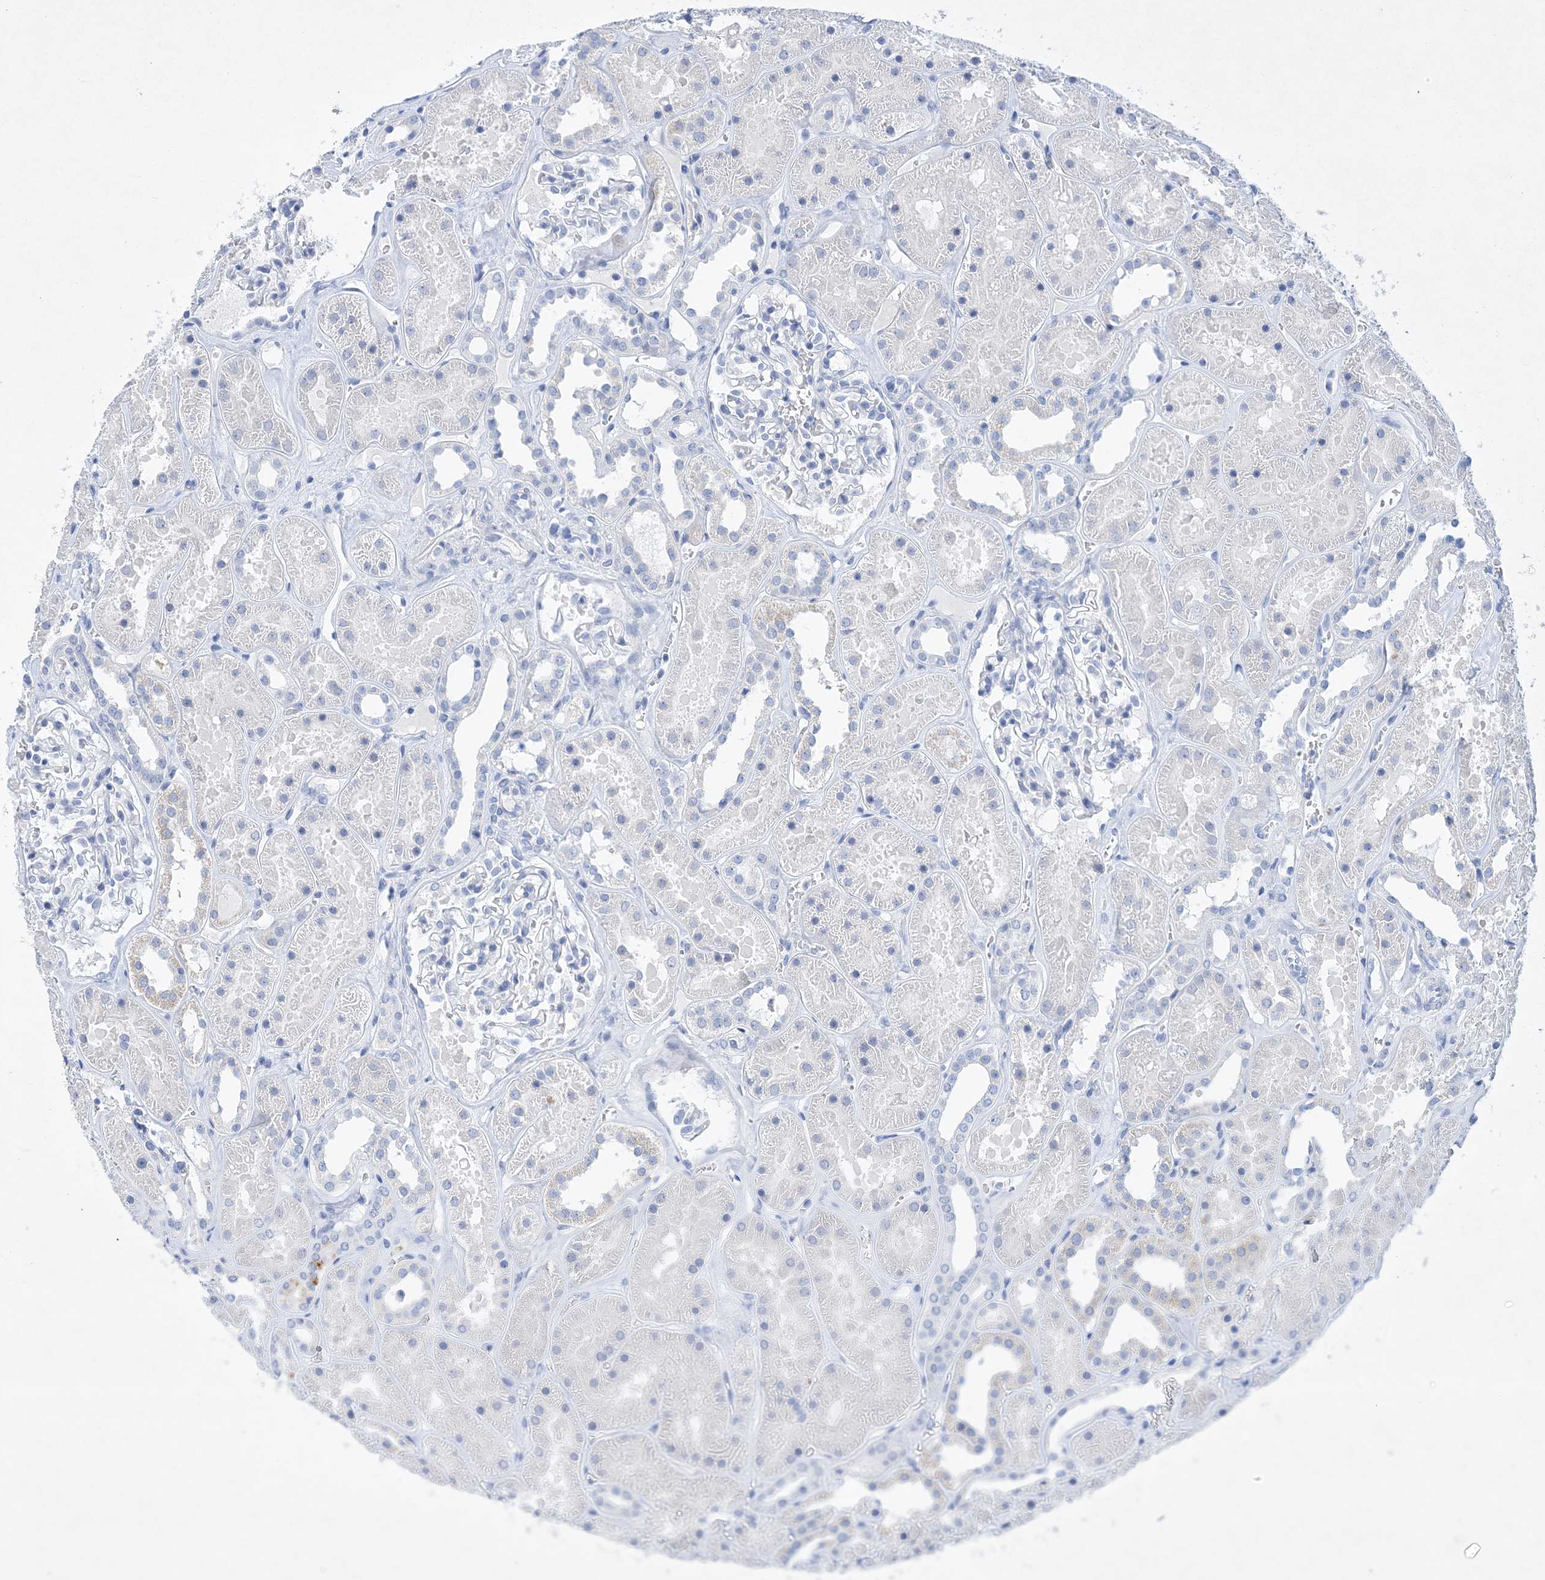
{"staining": {"intensity": "negative", "quantity": "none", "location": "none"}, "tissue": "kidney", "cell_type": "Cells in glomeruli", "image_type": "normal", "snomed": [{"axis": "morphology", "description": "Normal tissue, NOS"}, {"axis": "topography", "description": "Kidney"}], "caption": "Immunohistochemistry (IHC) image of unremarkable kidney: kidney stained with DAB demonstrates no significant protein staining in cells in glomeruli.", "gene": "COPS8", "patient": {"sex": "female", "age": 41}}